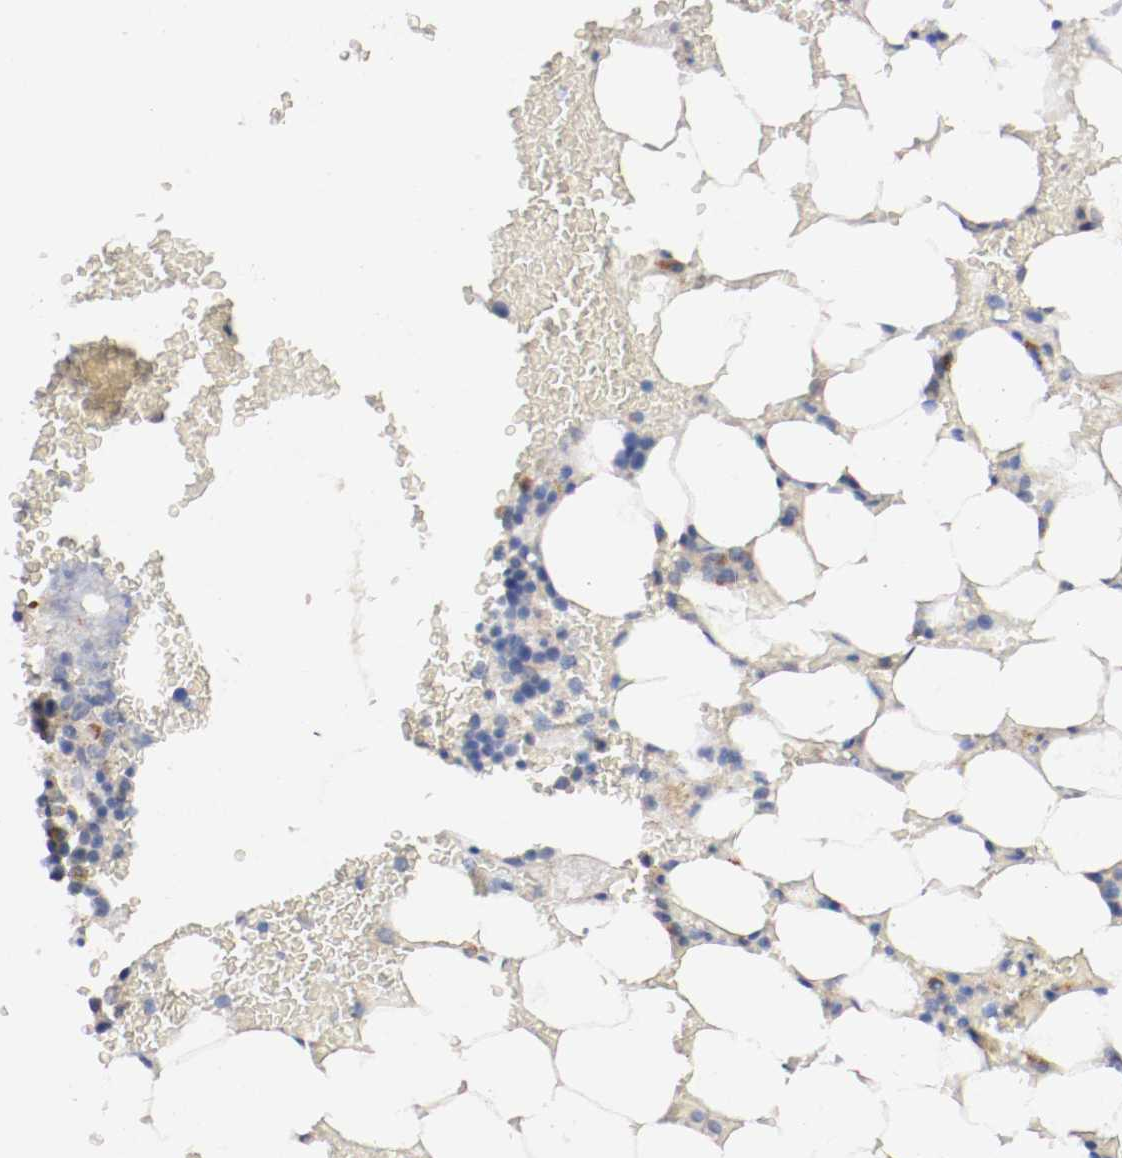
{"staining": {"intensity": "moderate", "quantity": "<25%", "location": "cytoplasmic/membranous"}, "tissue": "bone marrow", "cell_type": "Hematopoietic cells", "image_type": "normal", "snomed": [{"axis": "morphology", "description": "Normal tissue, NOS"}, {"axis": "topography", "description": "Bone marrow"}], "caption": "Immunohistochemistry (IHC) staining of unremarkable bone marrow, which shows low levels of moderate cytoplasmic/membranous staining in approximately <25% of hematopoietic cells indicating moderate cytoplasmic/membranous protein staining. The staining was performed using DAB (brown) for protein detection and nuclei were counterstained in hematoxylin (blue).", "gene": "TRAF2", "patient": {"sex": "female", "age": 73}}